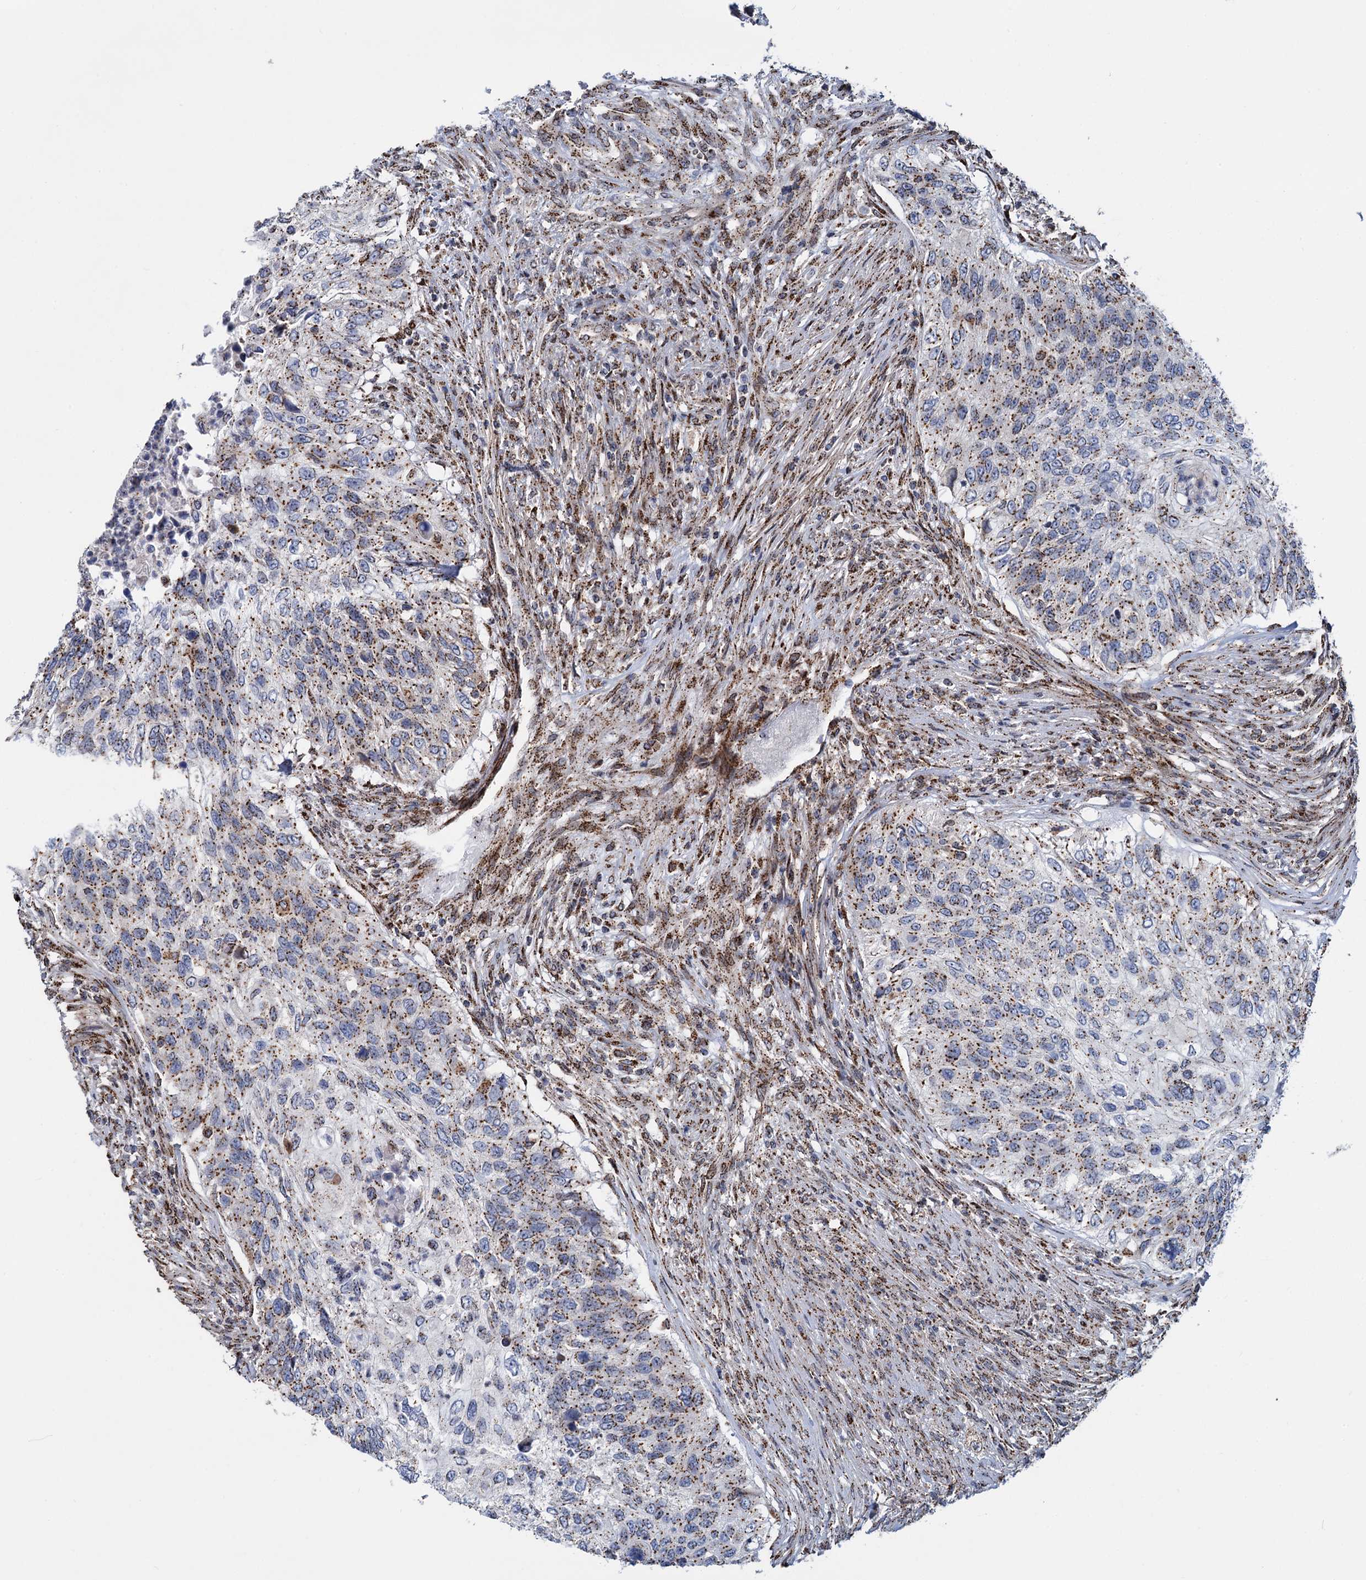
{"staining": {"intensity": "moderate", "quantity": ">75%", "location": "cytoplasmic/membranous"}, "tissue": "urothelial cancer", "cell_type": "Tumor cells", "image_type": "cancer", "snomed": [{"axis": "morphology", "description": "Urothelial carcinoma, High grade"}, {"axis": "topography", "description": "Urinary bladder"}], "caption": "The photomicrograph reveals immunohistochemical staining of urothelial carcinoma (high-grade). There is moderate cytoplasmic/membranous staining is appreciated in approximately >75% of tumor cells.", "gene": "SUPT20H", "patient": {"sex": "female", "age": 60}}